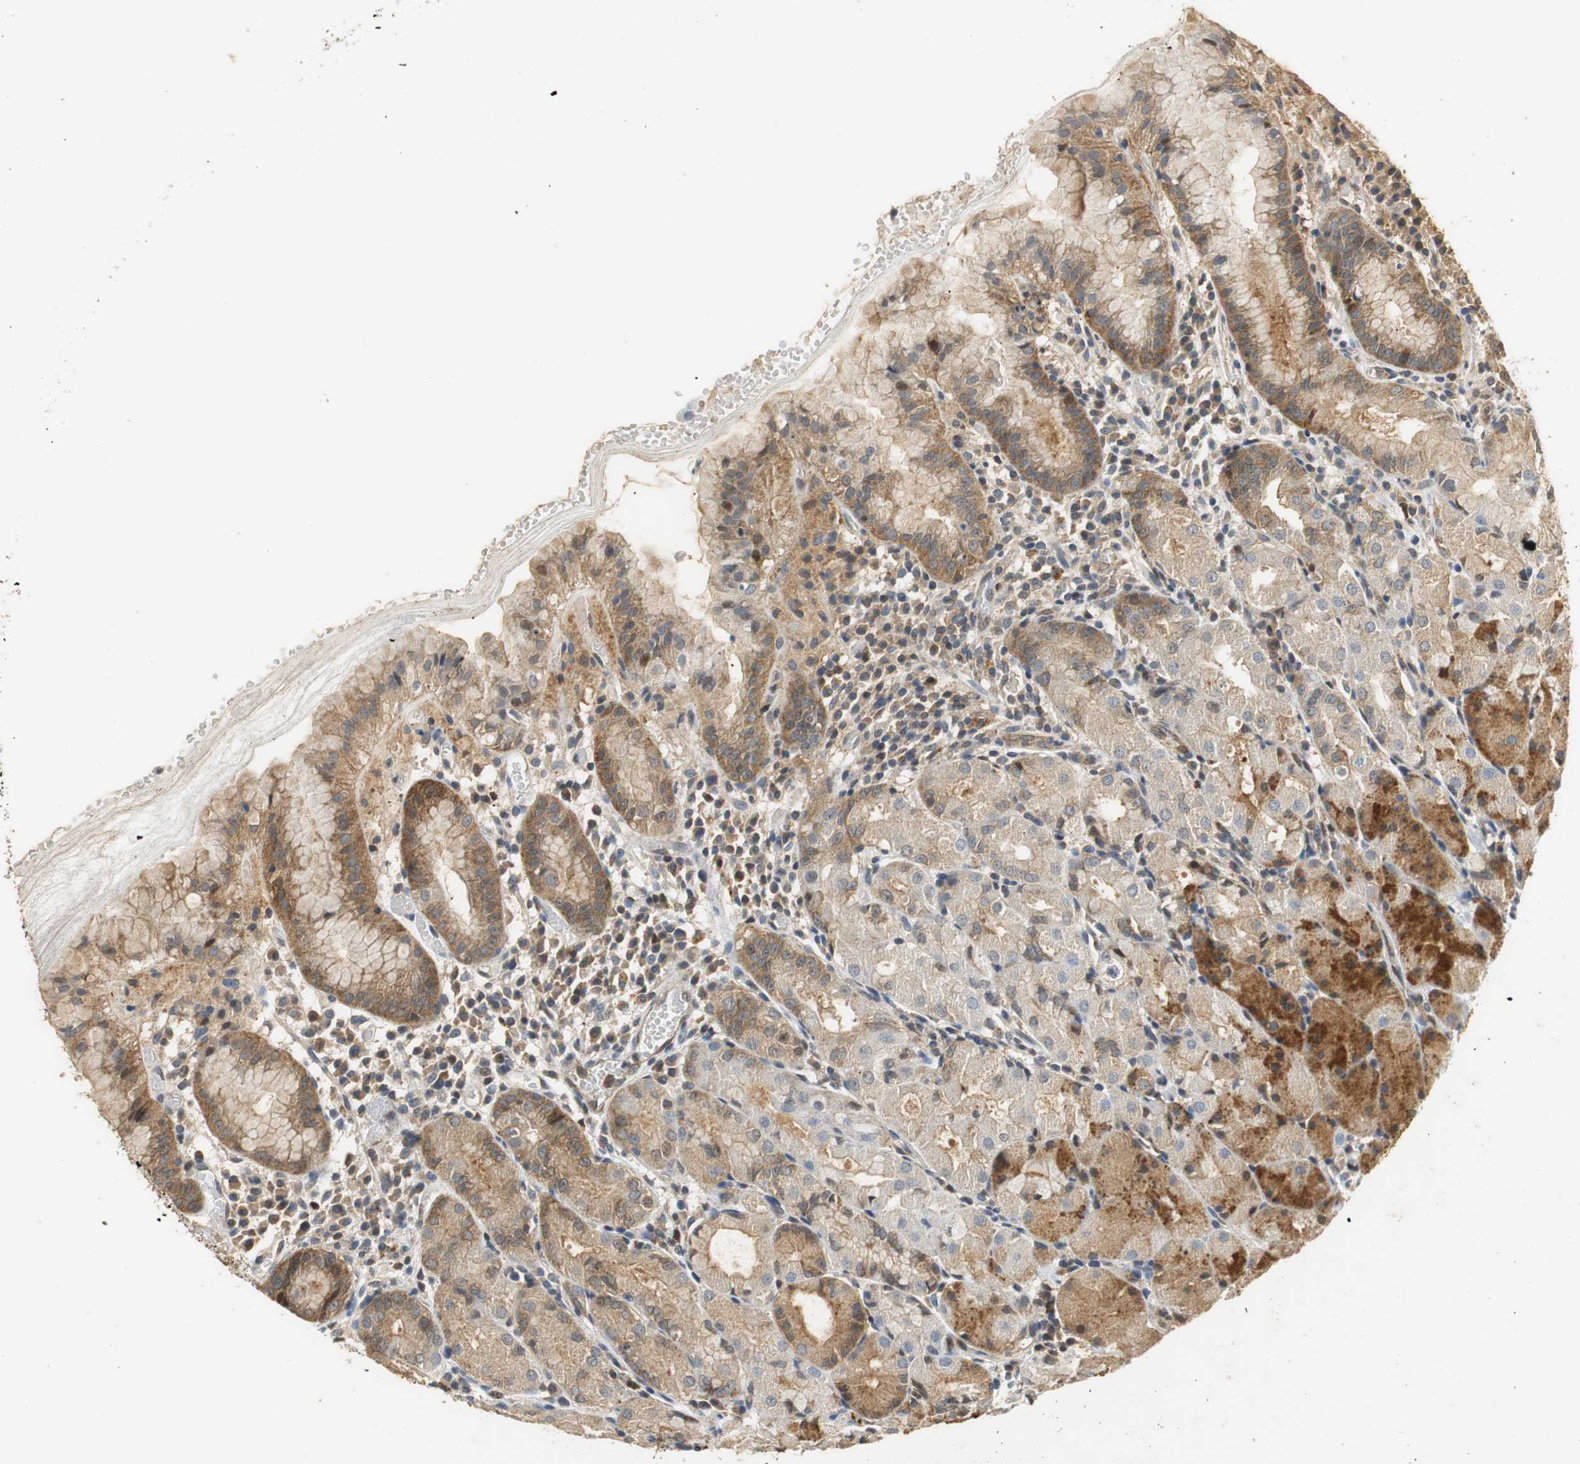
{"staining": {"intensity": "moderate", "quantity": ">75%", "location": "cytoplasmic/membranous"}, "tissue": "stomach", "cell_type": "Glandular cells", "image_type": "normal", "snomed": [{"axis": "morphology", "description": "Normal tissue, NOS"}, {"axis": "topography", "description": "Stomach"}, {"axis": "topography", "description": "Stomach, lower"}], "caption": "Immunohistochemical staining of unremarkable stomach exhibits moderate cytoplasmic/membranous protein expression in about >75% of glandular cells.", "gene": "GSDMD", "patient": {"sex": "female", "age": 75}}